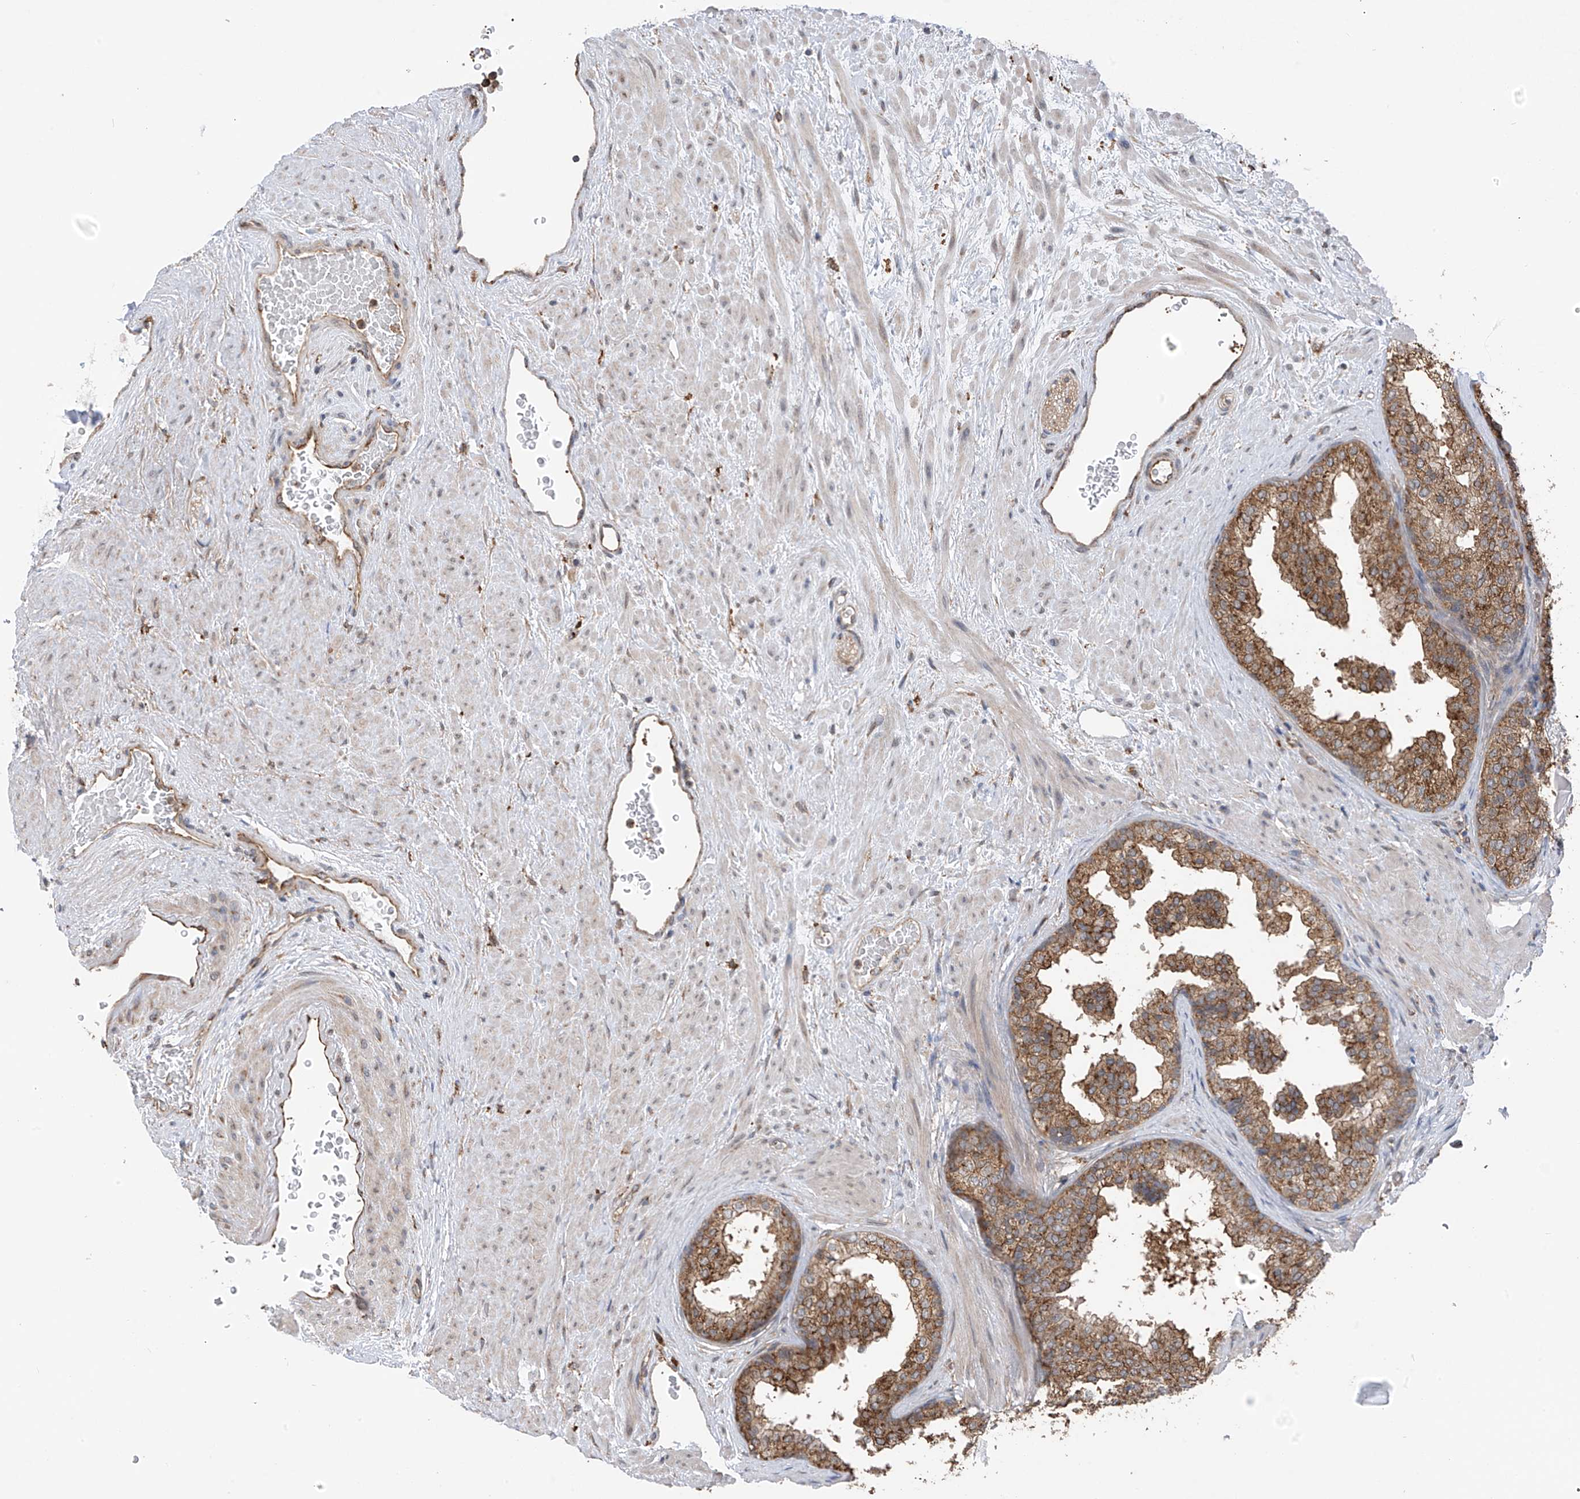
{"staining": {"intensity": "moderate", "quantity": ">75%", "location": "cytoplasmic/membranous"}, "tissue": "prostate", "cell_type": "Glandular cells", "image_type": "normal", "snomed": [{"axis": "morphology", "description": "Normal tissue, NOS"}, {"axis": "topography", "description": "Prostate"}], "caption": "This micrograph exhibits normal prostate stained with IHC to label a protein in brown. The cytoplasmic/membranous of glandular cells show moderate positivity for the protein. Nuclei are counter-stained blue.", "gene": "ZNF189", "patient": {"sex": "male", "age": 48}}